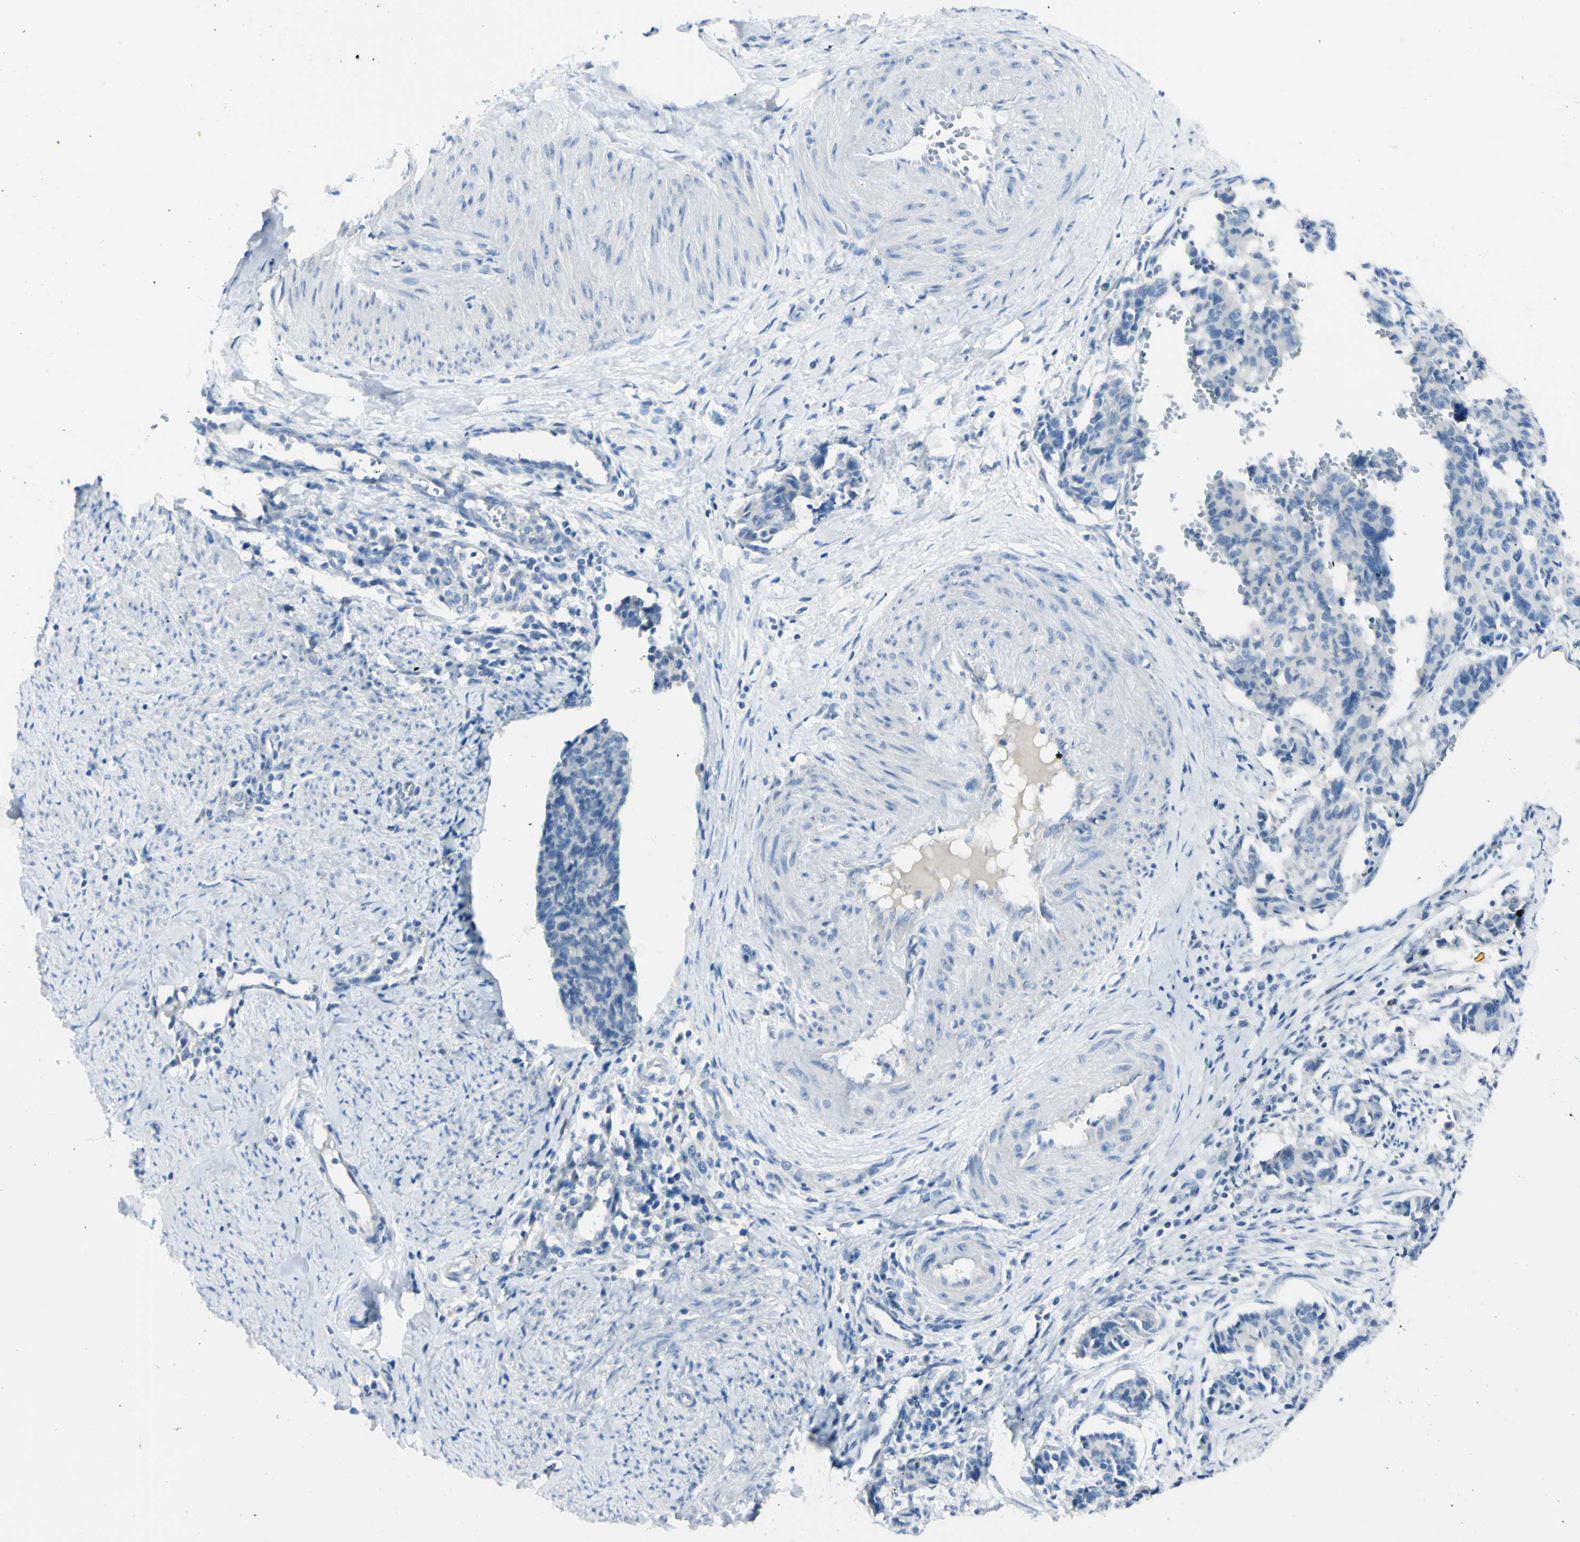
{"staining": {"intensity": "negative", "quantity": "none", "location": "none"}, "tissue": "cervical cancer", "cell_type": "Tumor cells", "image_type": "cancer", "snomed": [{"axis": "morphology", "description": "Normal tissue, NOS"}, {"axis": "morphology", "description": "Squamous cell carcinoma, NOS"}, {"axis": "topography", "description": "Cervix"}], "caption": "IHC micrograph of neoplastic tissue: squamous cell carcinoma (cervical) stained with DAB displays no significant protein staining in tumor cells.", "gene": "FOLH1", "patient": {"sex": "female", "age": 35}}